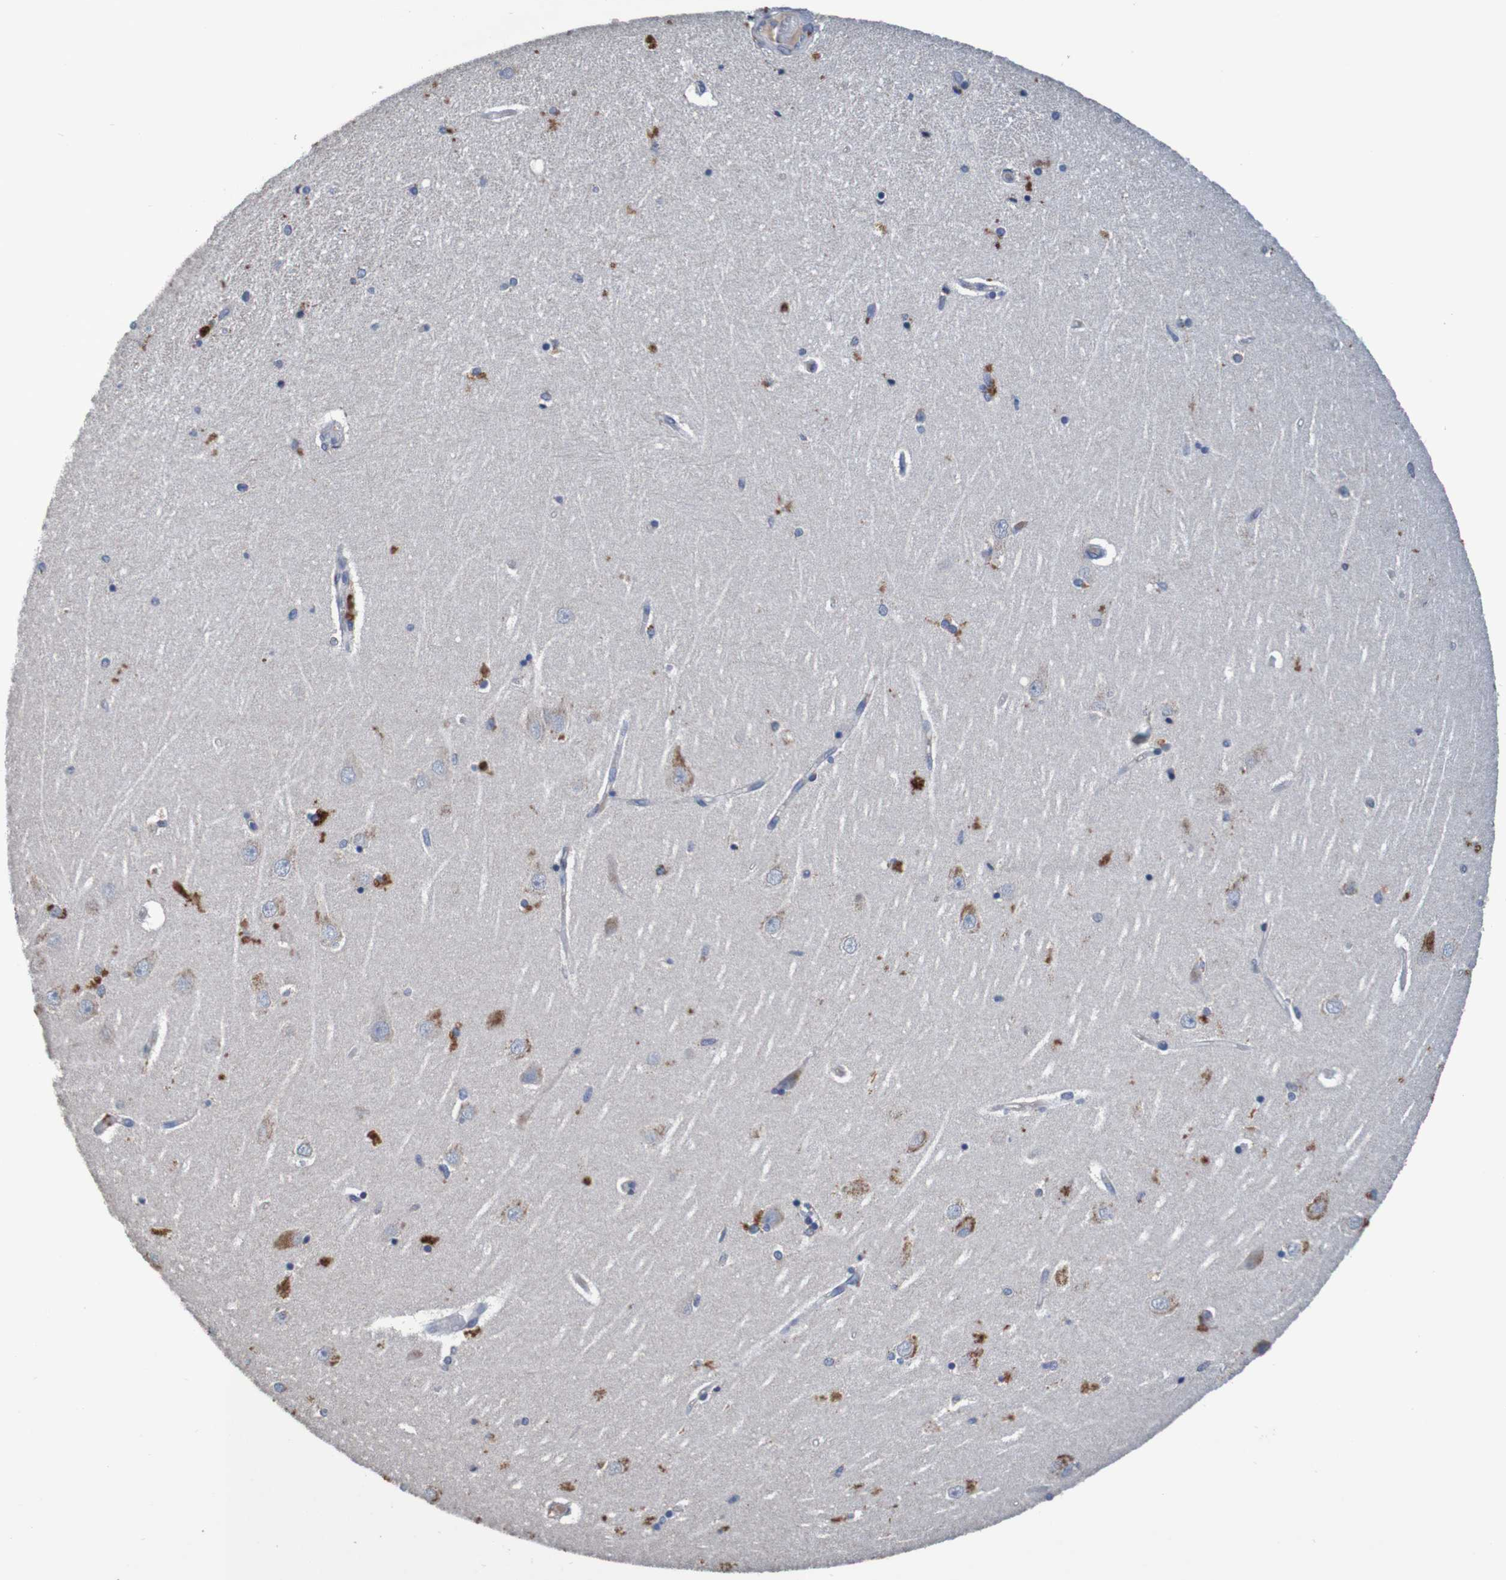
{"staining": {"intensity": "weak", "quantity": "<25%", "location": "cytoplasmic/membranous"}, "tissue": "hippocampus", "cell_type": "Glial cells", "image_type": "normal", "snomed": [{"axis": "morphology", "description": "Normal tissue, NOS"}, {"axis": "topography", "description": "Hippocampus"}], "caption": "A histopathology image of hippocampus stained for a protein shows no brown staining in glial cells.", "gene": "LTA", "patient": {"sex": "female", "age": 54}}